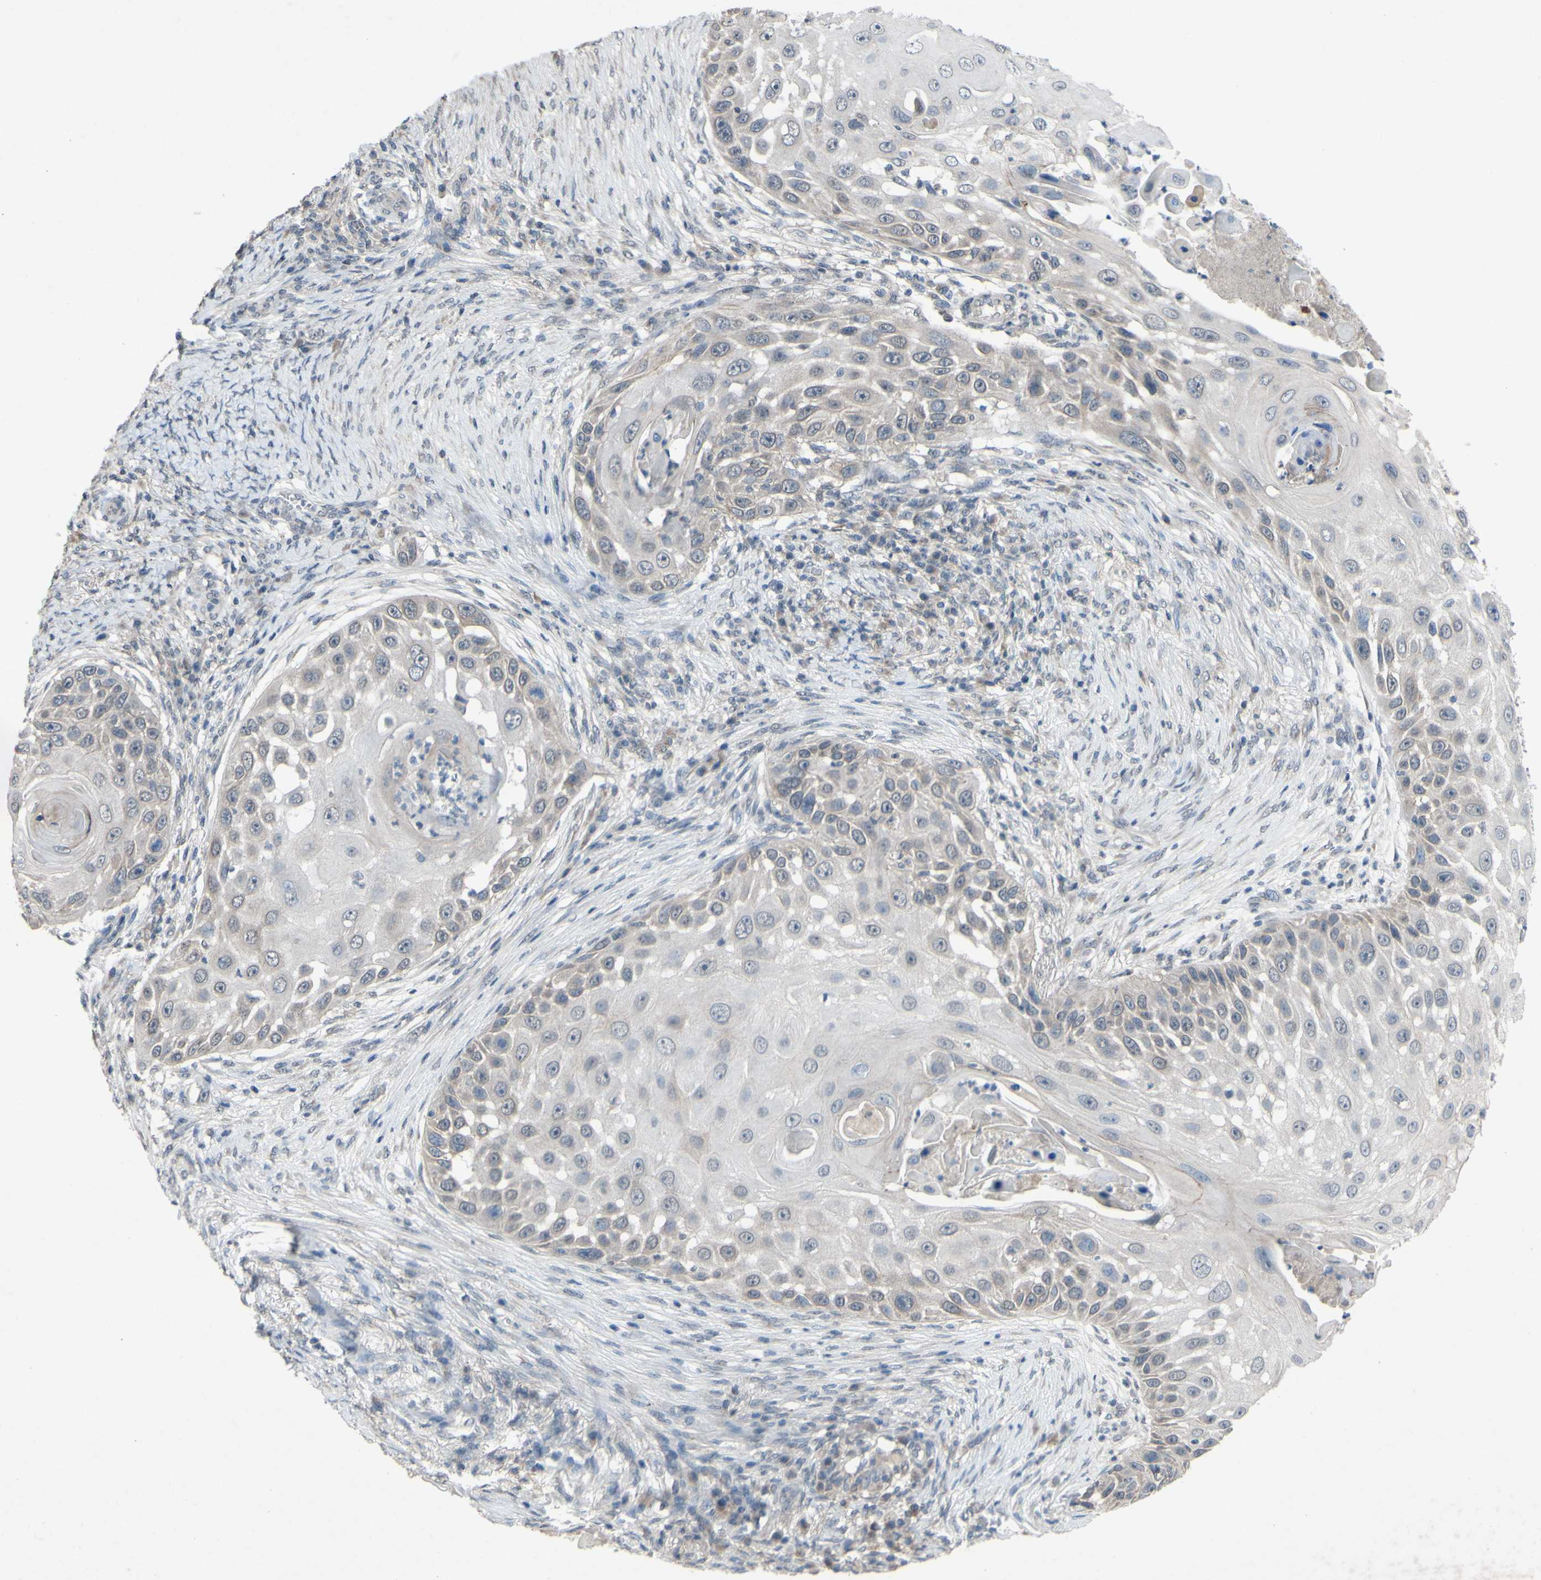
{"staining": {"intensity": "weak", "quantity": "<25%", "location": "cytoplasmic/membranous"}, "tissue": "skin cancer", "cell_type": "Tumor cells", "image_type": "cancer", "snomed": [{"axis": "morphology", "description": "Squamous cell carcinoma, NOS"}, {"axis": "topography", "description": "Skin"}], "caption": "High magnification brightfield microscopy of skin cancer (squamous cell carcinoma) stained with DAB (3,3'-diaminobenzidine) (brown) and counterstained with hematoxylin (blue): tumor cells show no significant expression.", "gene": "CDCP1", "patient": {"sex": "female", "age": 44}}